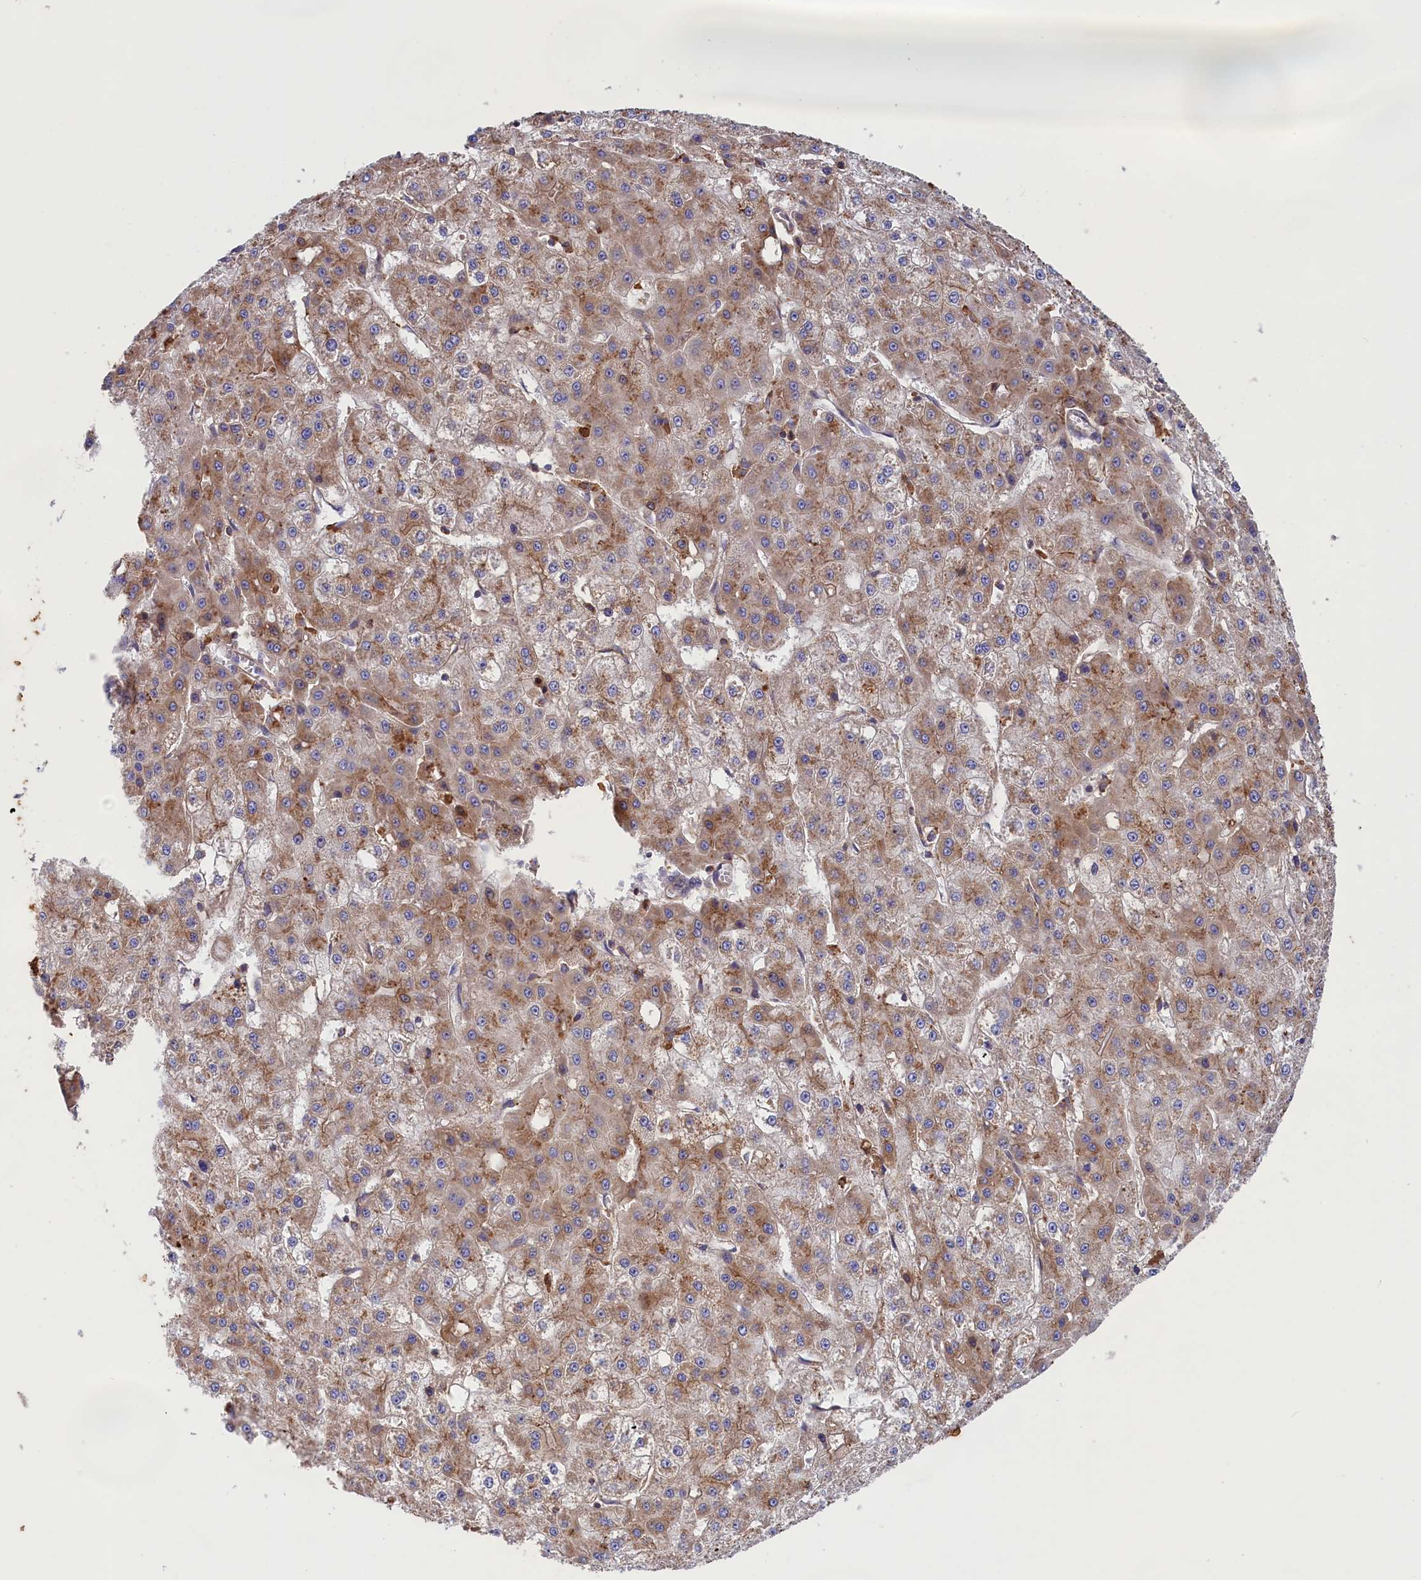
{"staining": {"intensity": "moderate", "quantity": ">75%", "location": "cytoplasmic/membranous"}, "tissue": "liver cancer", "cell_type": "Tumor cells", "image_type": "cancer", "snomed": [{"axis": "morphology", "description": "Carcinoma, Hepatocellular, NOS"}, {"axis": "topography", "description": "Liver"}], "caption": "Immunohistochemistry (DAB) staining of liver cancer demonstrates moderate cytoplasmic/membranous protein expression in approximately >75% of tumor cells.", "gene": "SCAMP4", "patient": {"sex": "male", "age": 47}}